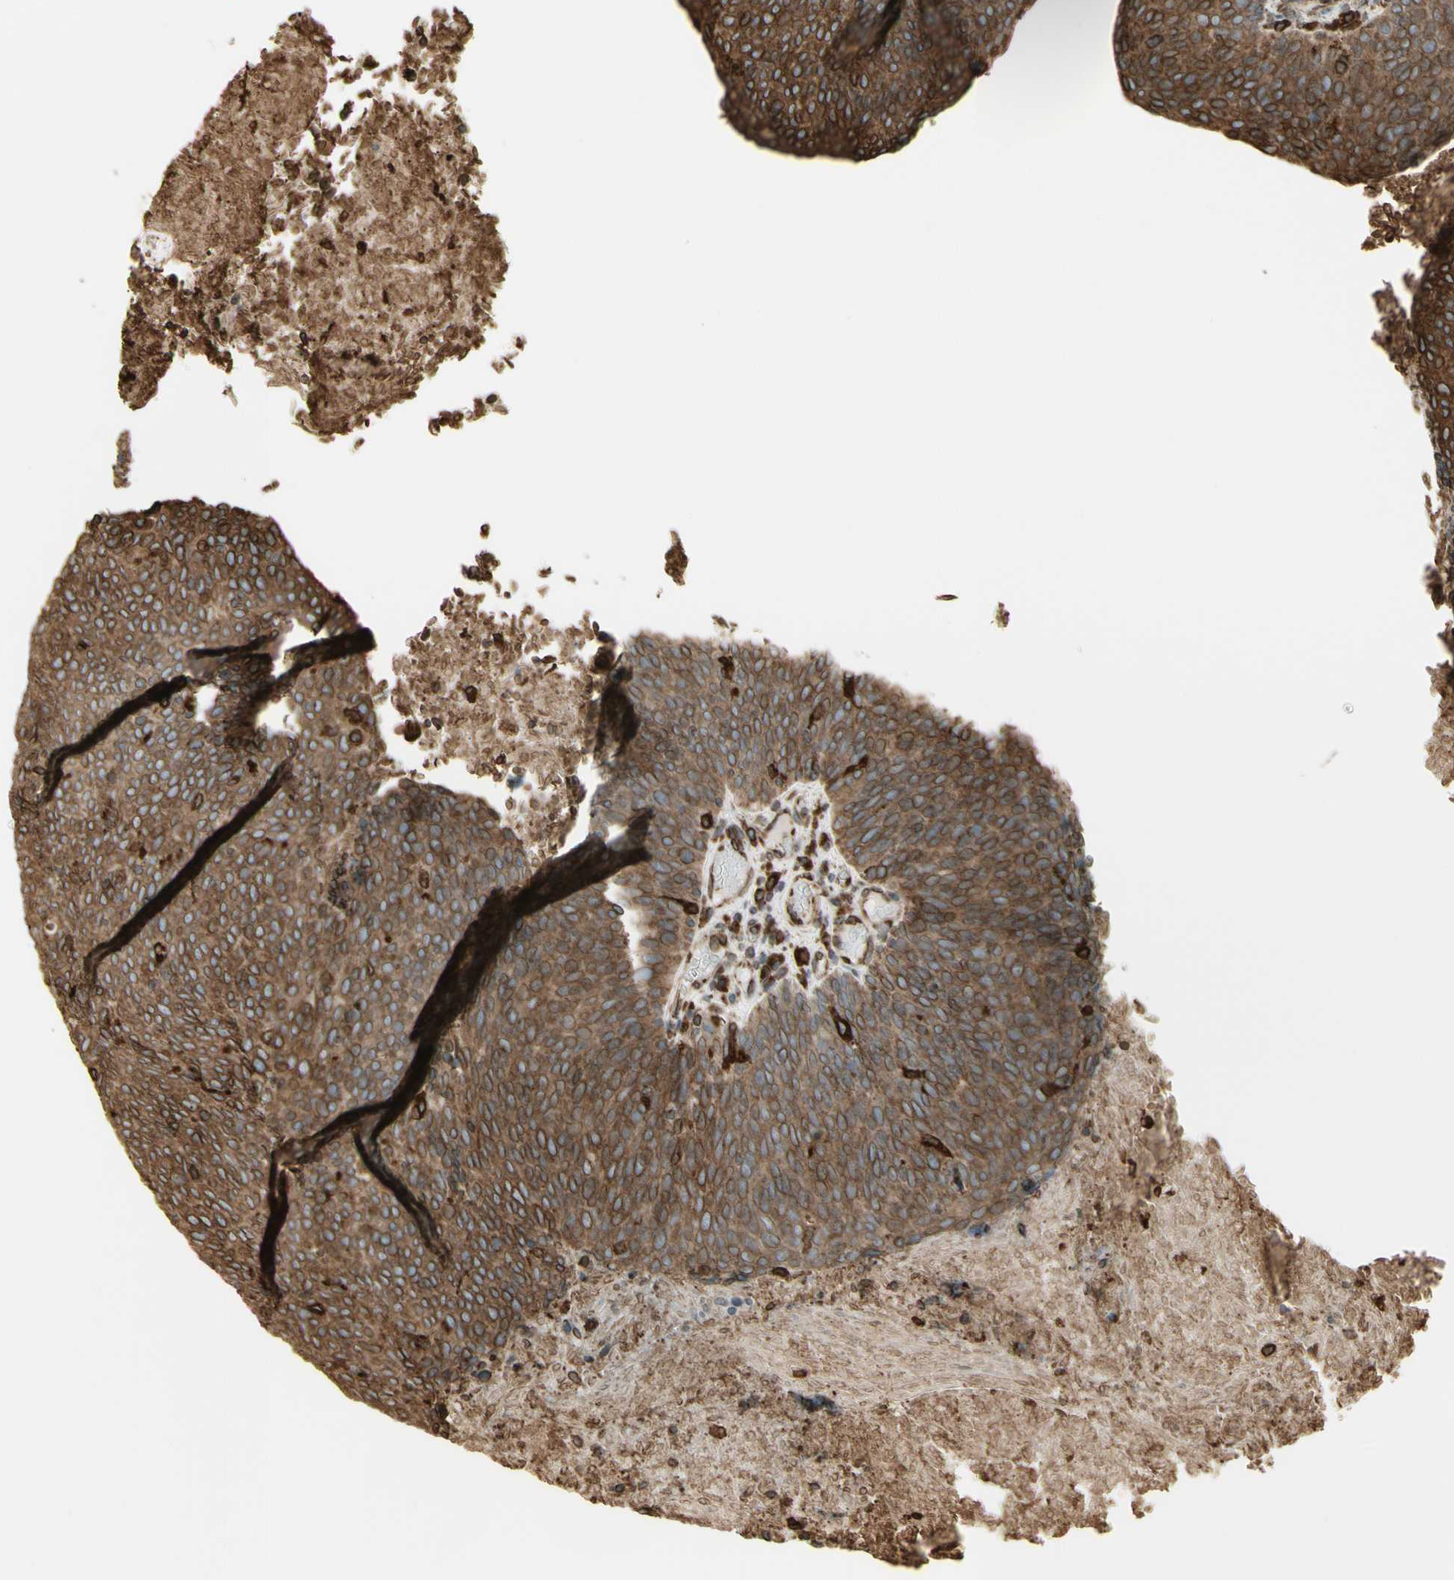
{"staining": {"intensity": "moderate", "quantity": ">75%", "location": "cytoplasmic/membranous"}, "tissue": "head and neck cancer", "cell_type": "Tumor cells", "image_type": "cancer", "snomed": [{"axis": "morphology", "description": "Squamous cell carcinoma, NOS"}, {"axis": "morphology", "description": "Squamous cell carcinoma, metastatic, NOS"}, {"axis": "topography", "description": "Lymph node"}, {"axis": "topography", "description": "Head-Neck"}], "caption": "Human head and neck cancer stained with a brown dye demonstrates moderate cytoplasmic/membranous positive positivity in about >75% of tumor cells.", "gene": "CANX", "patient": {"sex": "male", "age": 62}}